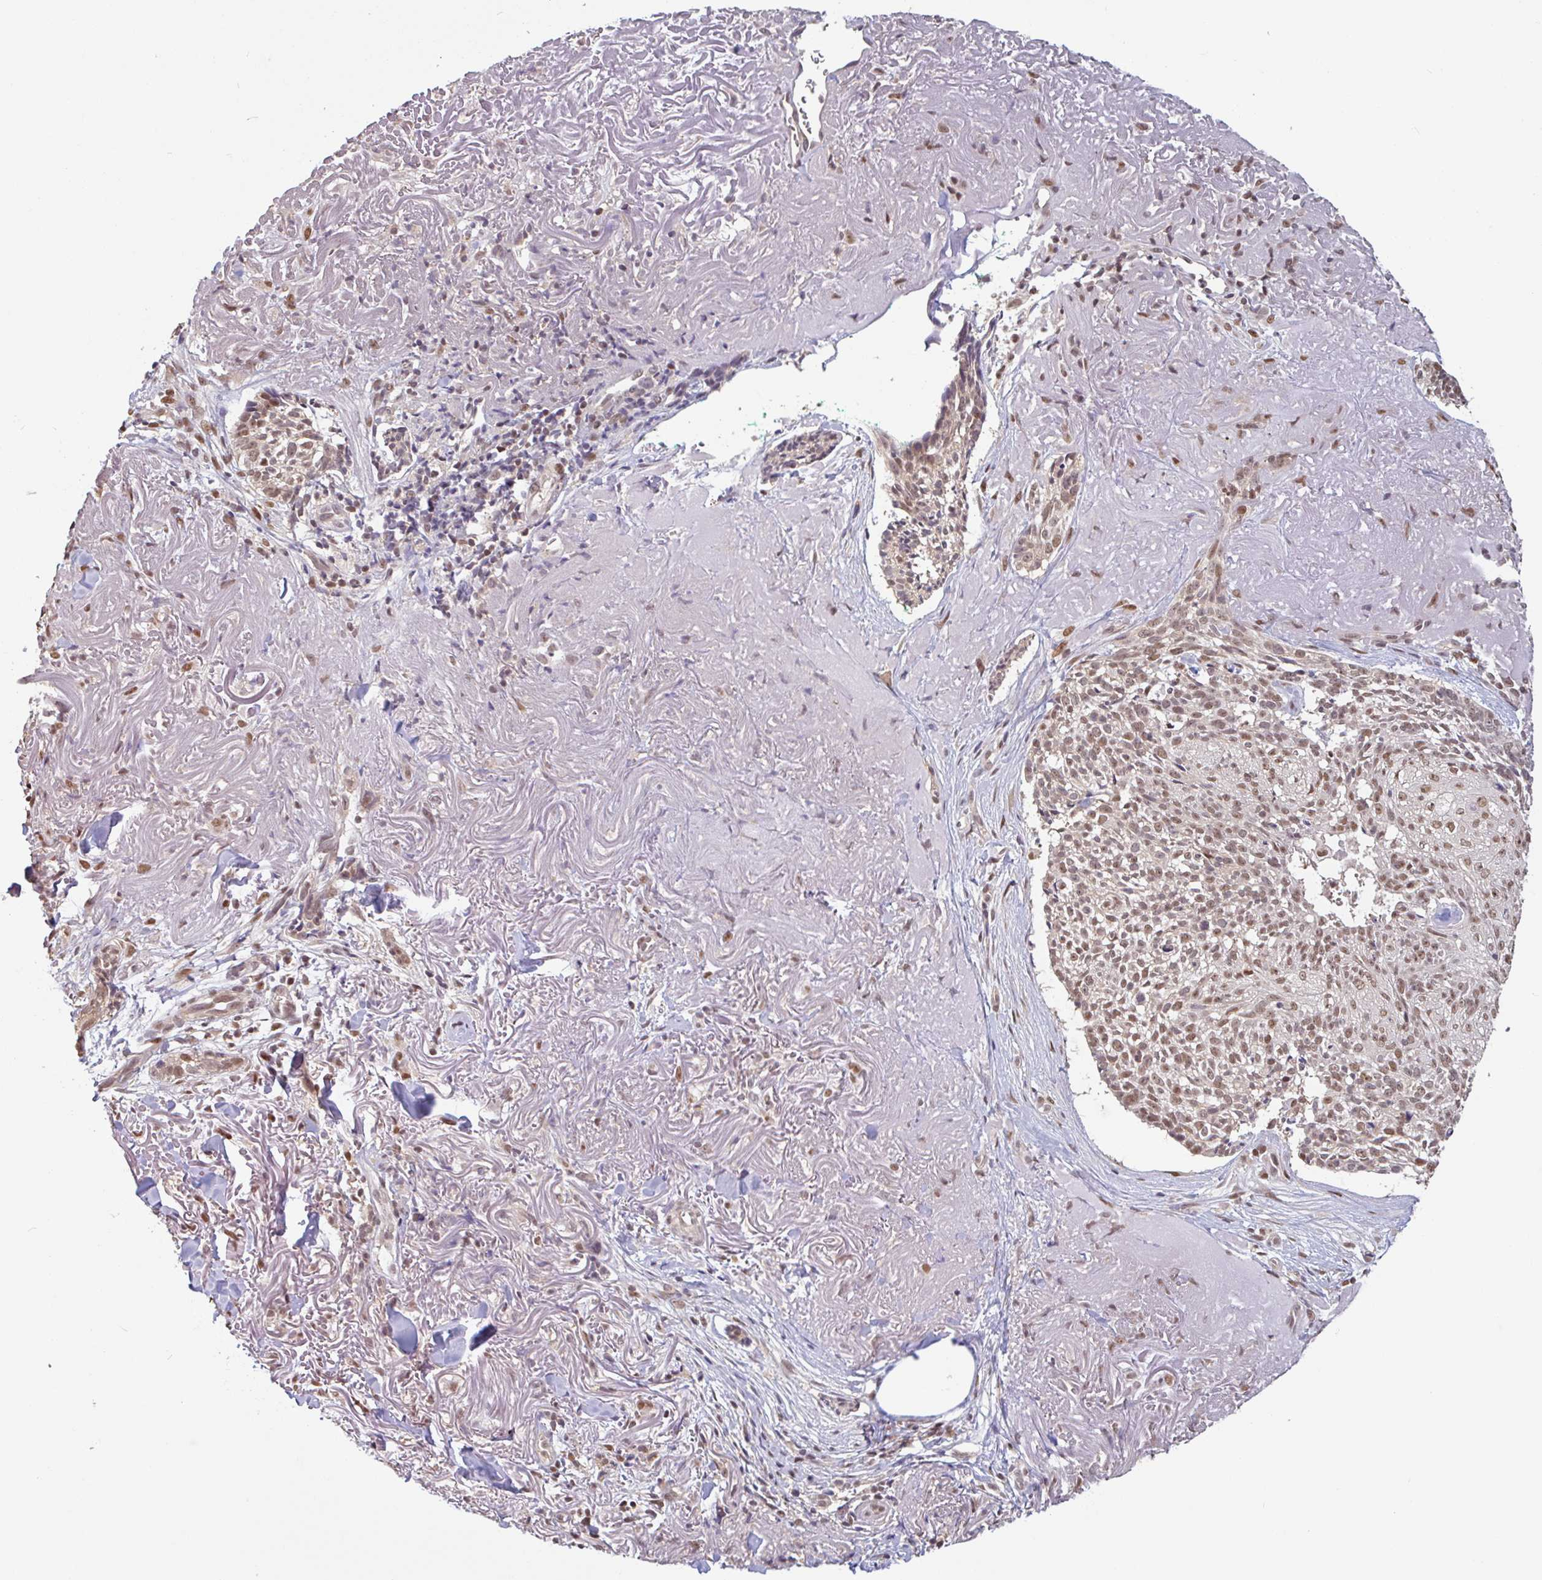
{"staining": {"intensity": "moderate", "quantity": ">75%", "location": "nuclear"}, "tissue": "skin cancer", "cell_type": "Tumor cells", "image_type": "cancer", "snomed": [{"axis": "morphology", "description": "Basal cell carcinoma"}, {"axis": "topography", "description": "Skin"}, {"axis": "topography", "description": "Skin of face"}], "caption": "Tumor cells reveal medium levels of moderate nuclear expression in approximately >75% of cells in basal cell carcinoma (skin).", "gene": "DR1", "patient": {"sex": "female", "age": 95}}